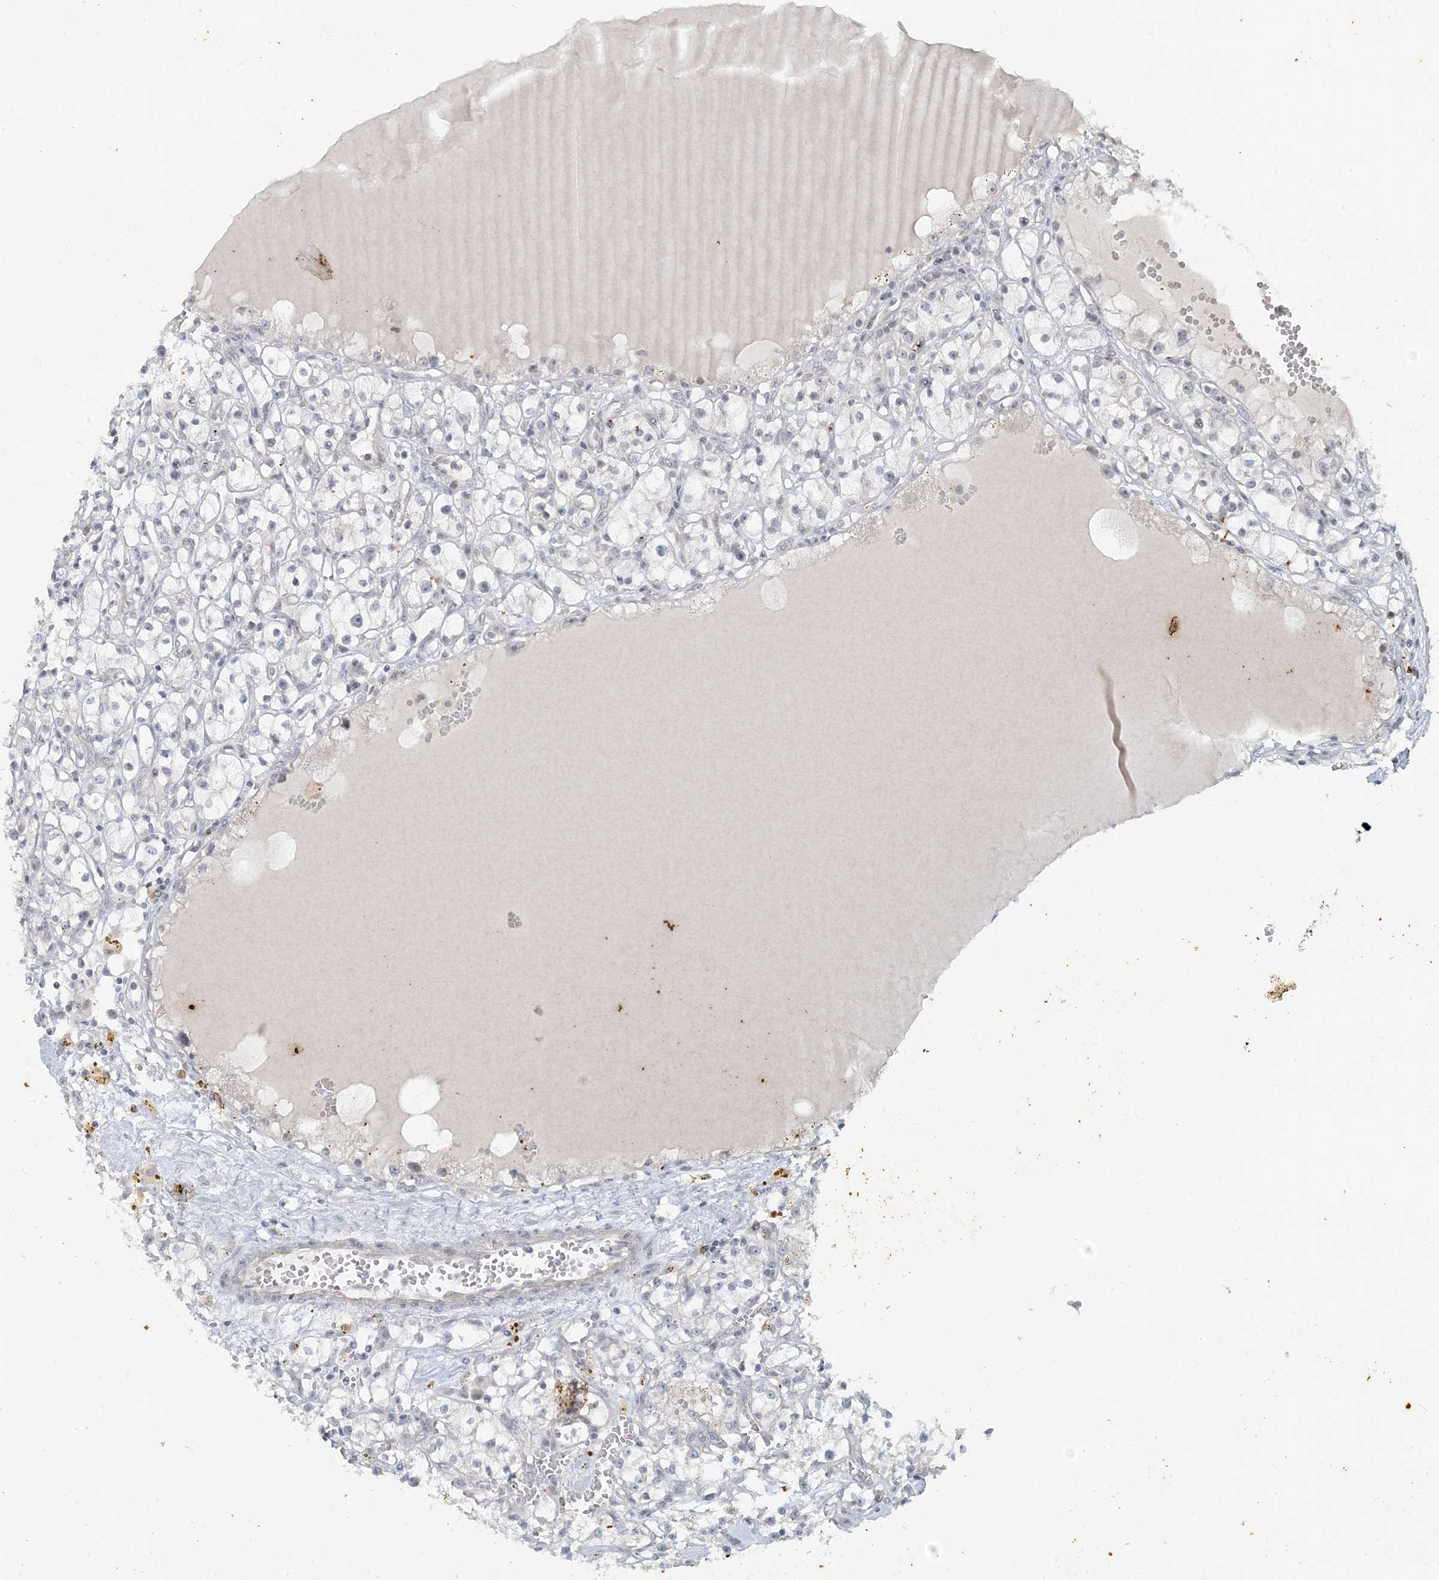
{"staining": {"intensity": "negative", "quantity": "none", "location": "none"}, "tissue": "renal cancer", "cell_type": "Tumor cells", "image_type": "cancer", "snomed": [{"axis": "morphology", "description": "Adenocarcinoma, NOS"}, {"axis": "topography", "description": "Kidney"}], "caption": "Tumor cells are negative for brown protein staining in renal cancer (adenocarcinoma).", "gene": "LEXM", "patient": {"sex": "male", "age": 56}}